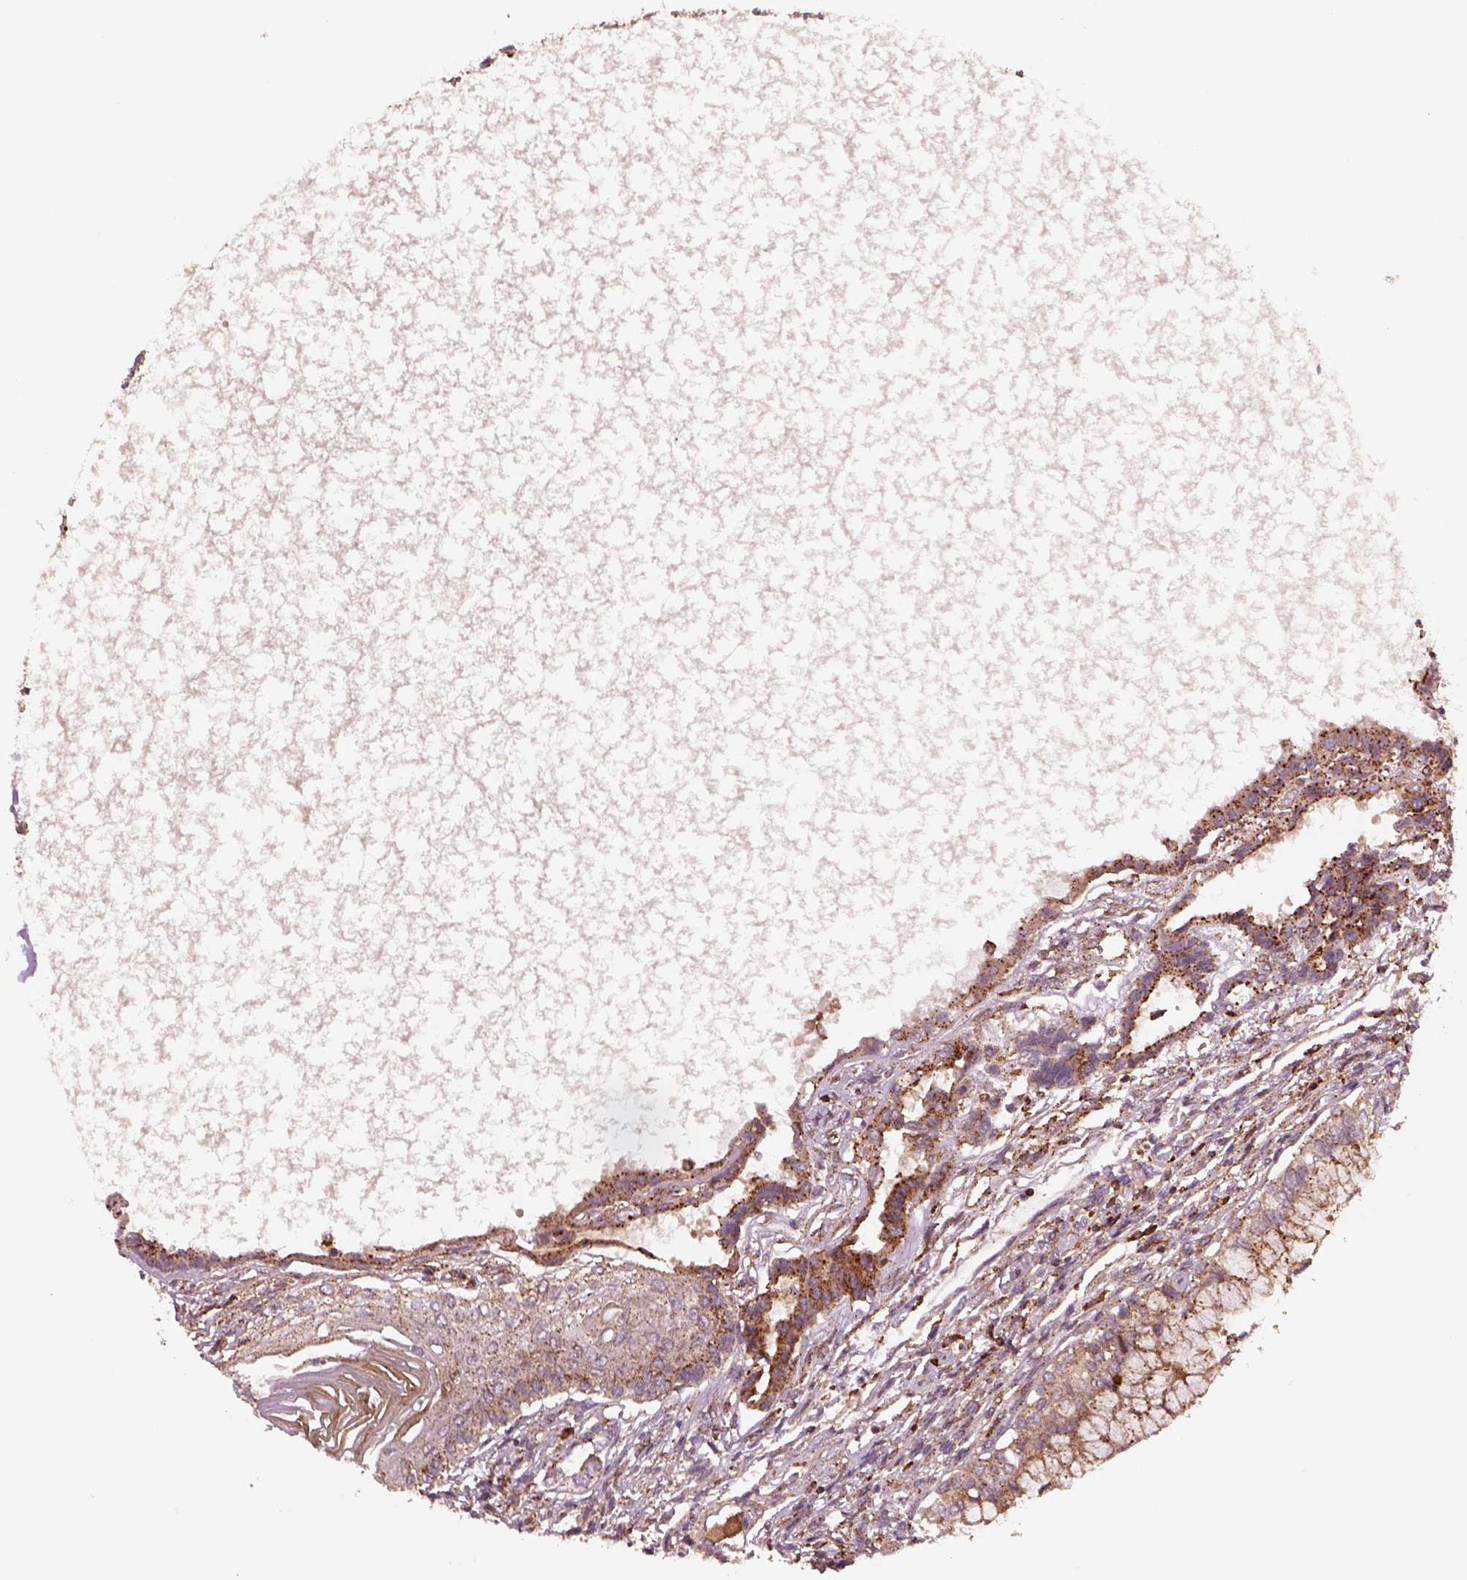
{"staining": {"intensity": "moderate", "quantity": "<25%", "location": "cytoplasmic/membranous"}, "tissue": "testis cancer", "cell_type": "Tumor cells", "image_type": "cancer", "snomed": [{"axis": "morphology", "description": "Carcinoma, Embryonal, NOS"}, {"axis": "topography", "description": "Testis"}], "caption": "There is low levels of moderate cytoplasmic/membranous expression in tumor cells of testis cancer (embryonal carcinoma), as demonstrated by immunohistochemical staining (brown color).", "gene": "WASHC2A", "patient": {"sex": "male", "age": 37}}